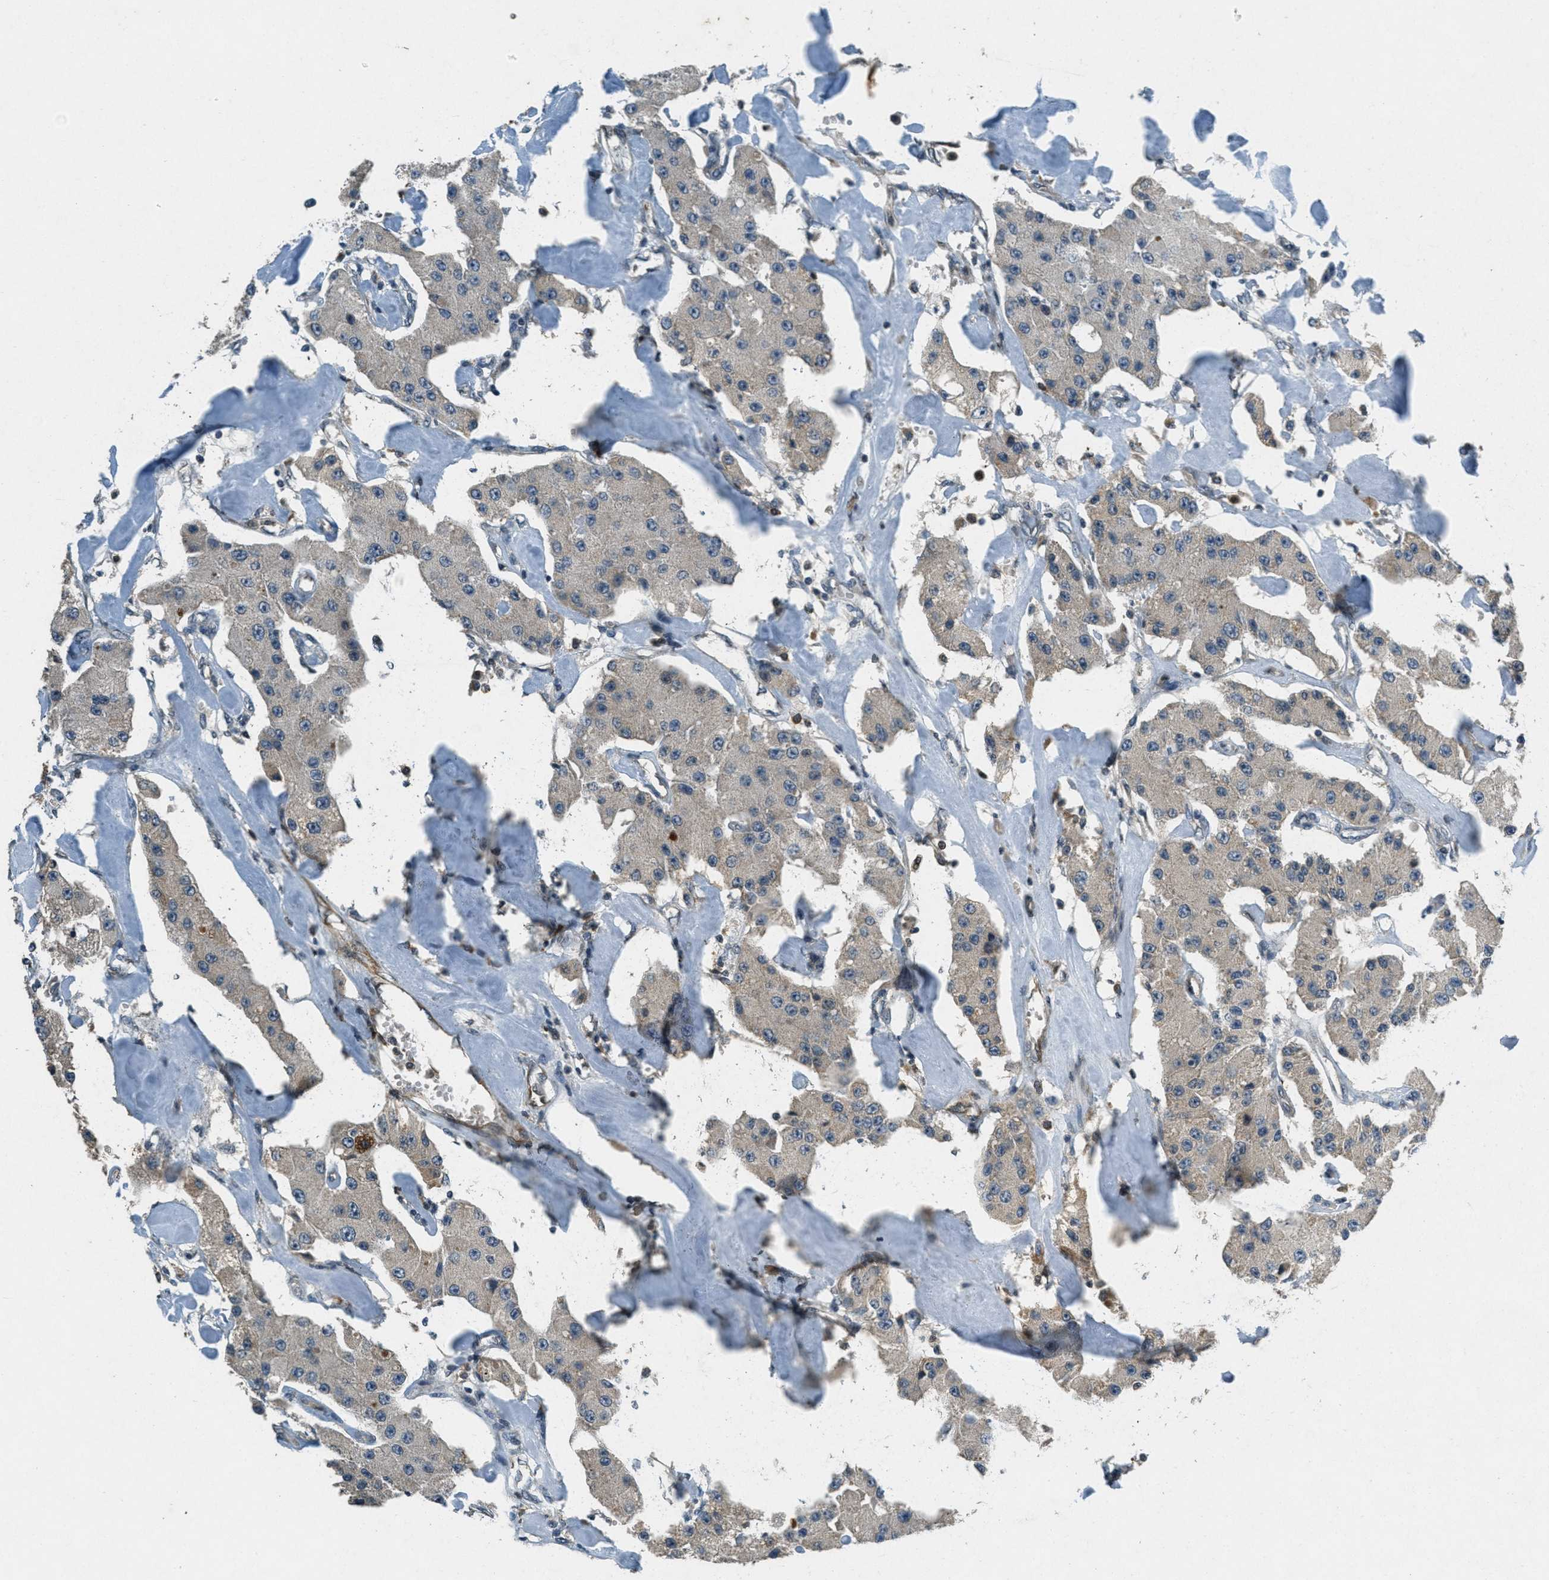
{"staining": {"intensity": "weak", "quantity": "25%-75%", "location": "cytoplasmic/membranous"}, "tissue": "carcinoid", "cell_type": "Tumor cells", "image_type": "cancer", "snomed": [{"axis": "morphology", "description": "Carcinoid, malignant, NOS"}, {"axis": "topography", "description": "Pancreas"}], "caption": "Human malignant carcinoid stained with a brown dye exhibits weak cytoplasmic/membranous positive staining in approximately 25%-75% of tumor cells.", "gene": "RAB3D", "patient": {"sex": "male", "age": 41}}